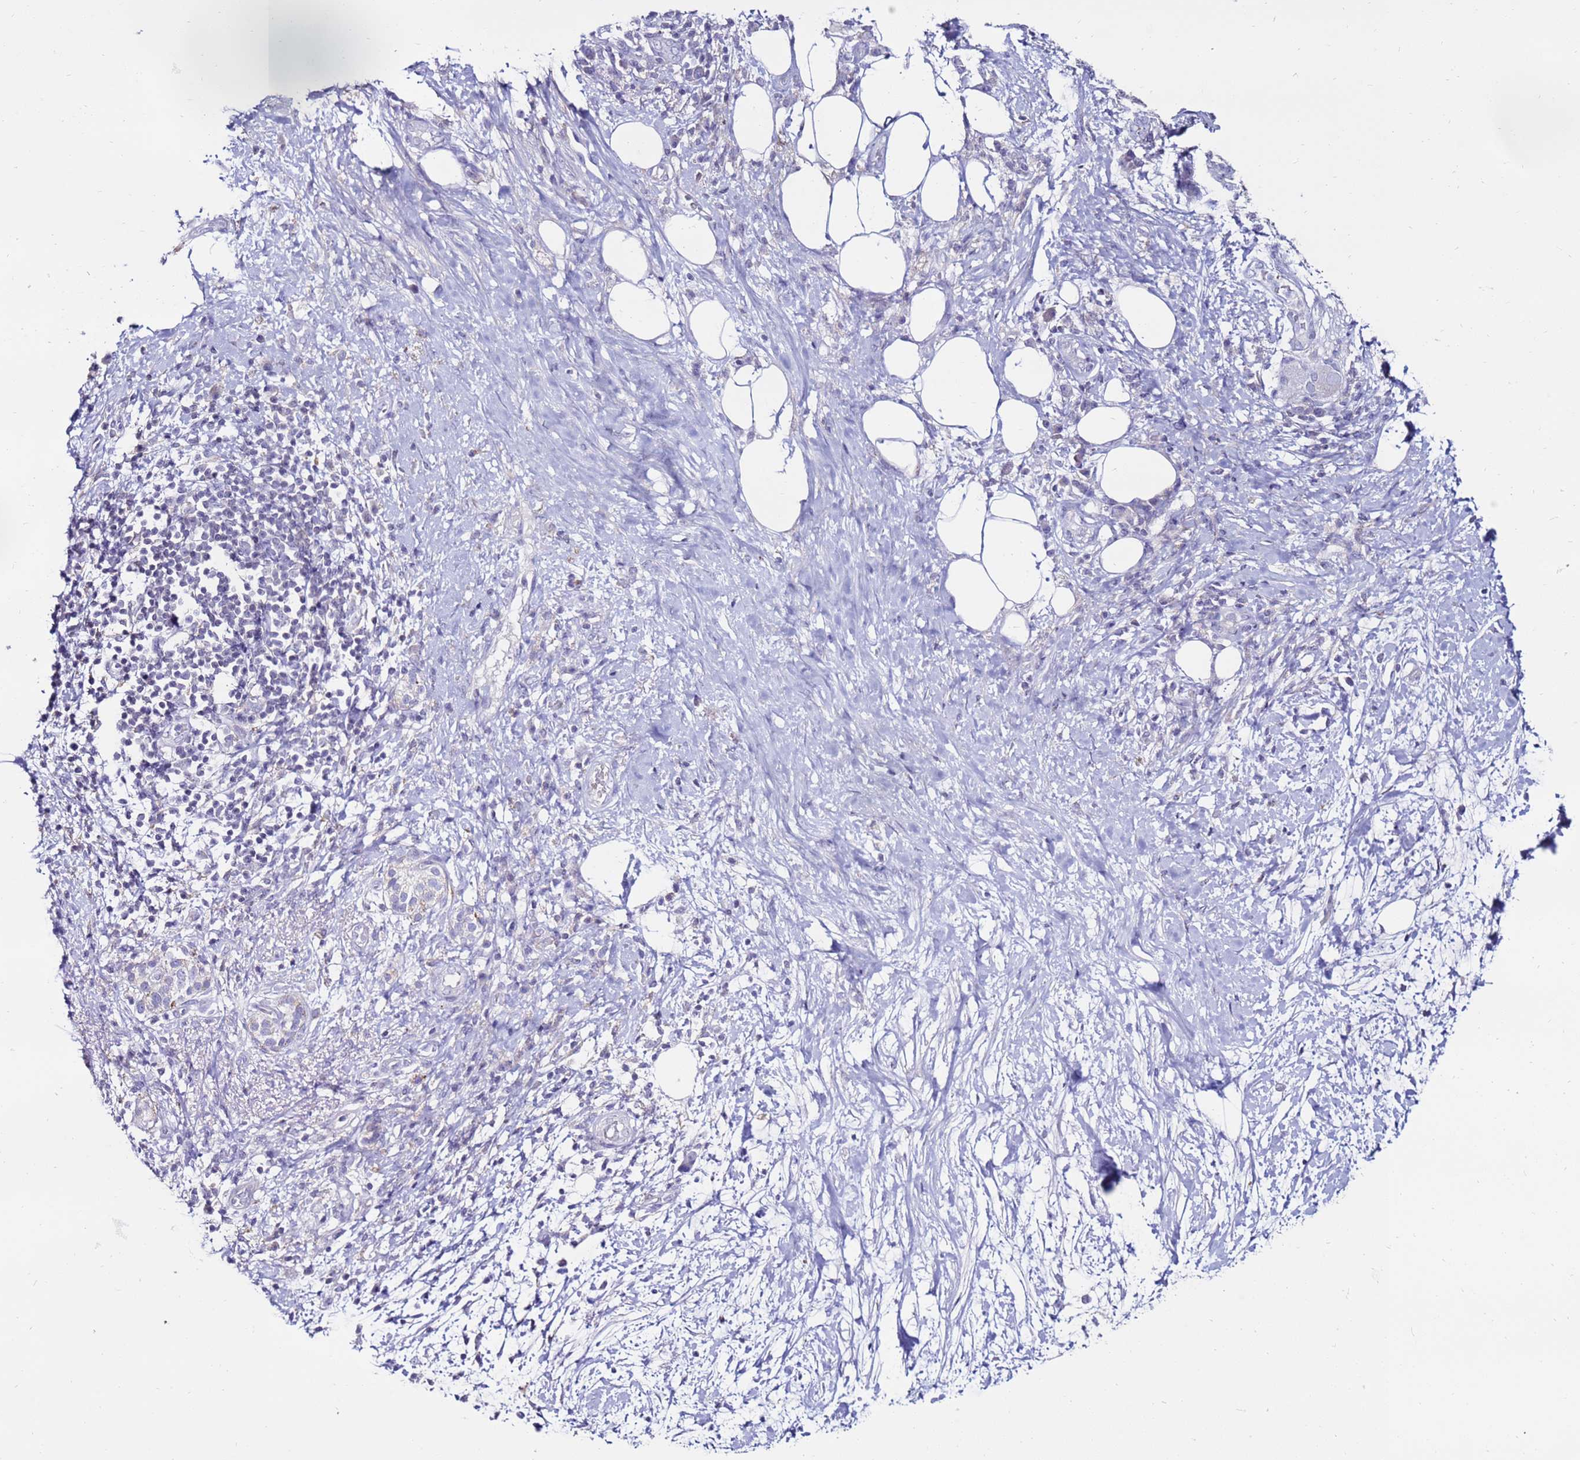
{"staining": {"intensity": "negative", "quantity": "none", "location": "none"}, "tissue": "pancreatic cancer", "cell_type": "Tumor cells", "image_type": "cancer", "snomed": [{"axis": "morphology", "description": "Adenocarcinoma, NOS"}, {"axis": "topography", "description": "Pancreas"}], "caption": "The image exhibits no staining of tumor cells in pancreatic cancer.", "gene": "CLEC4M", "patient": {"sex": "female", "age": 73}}